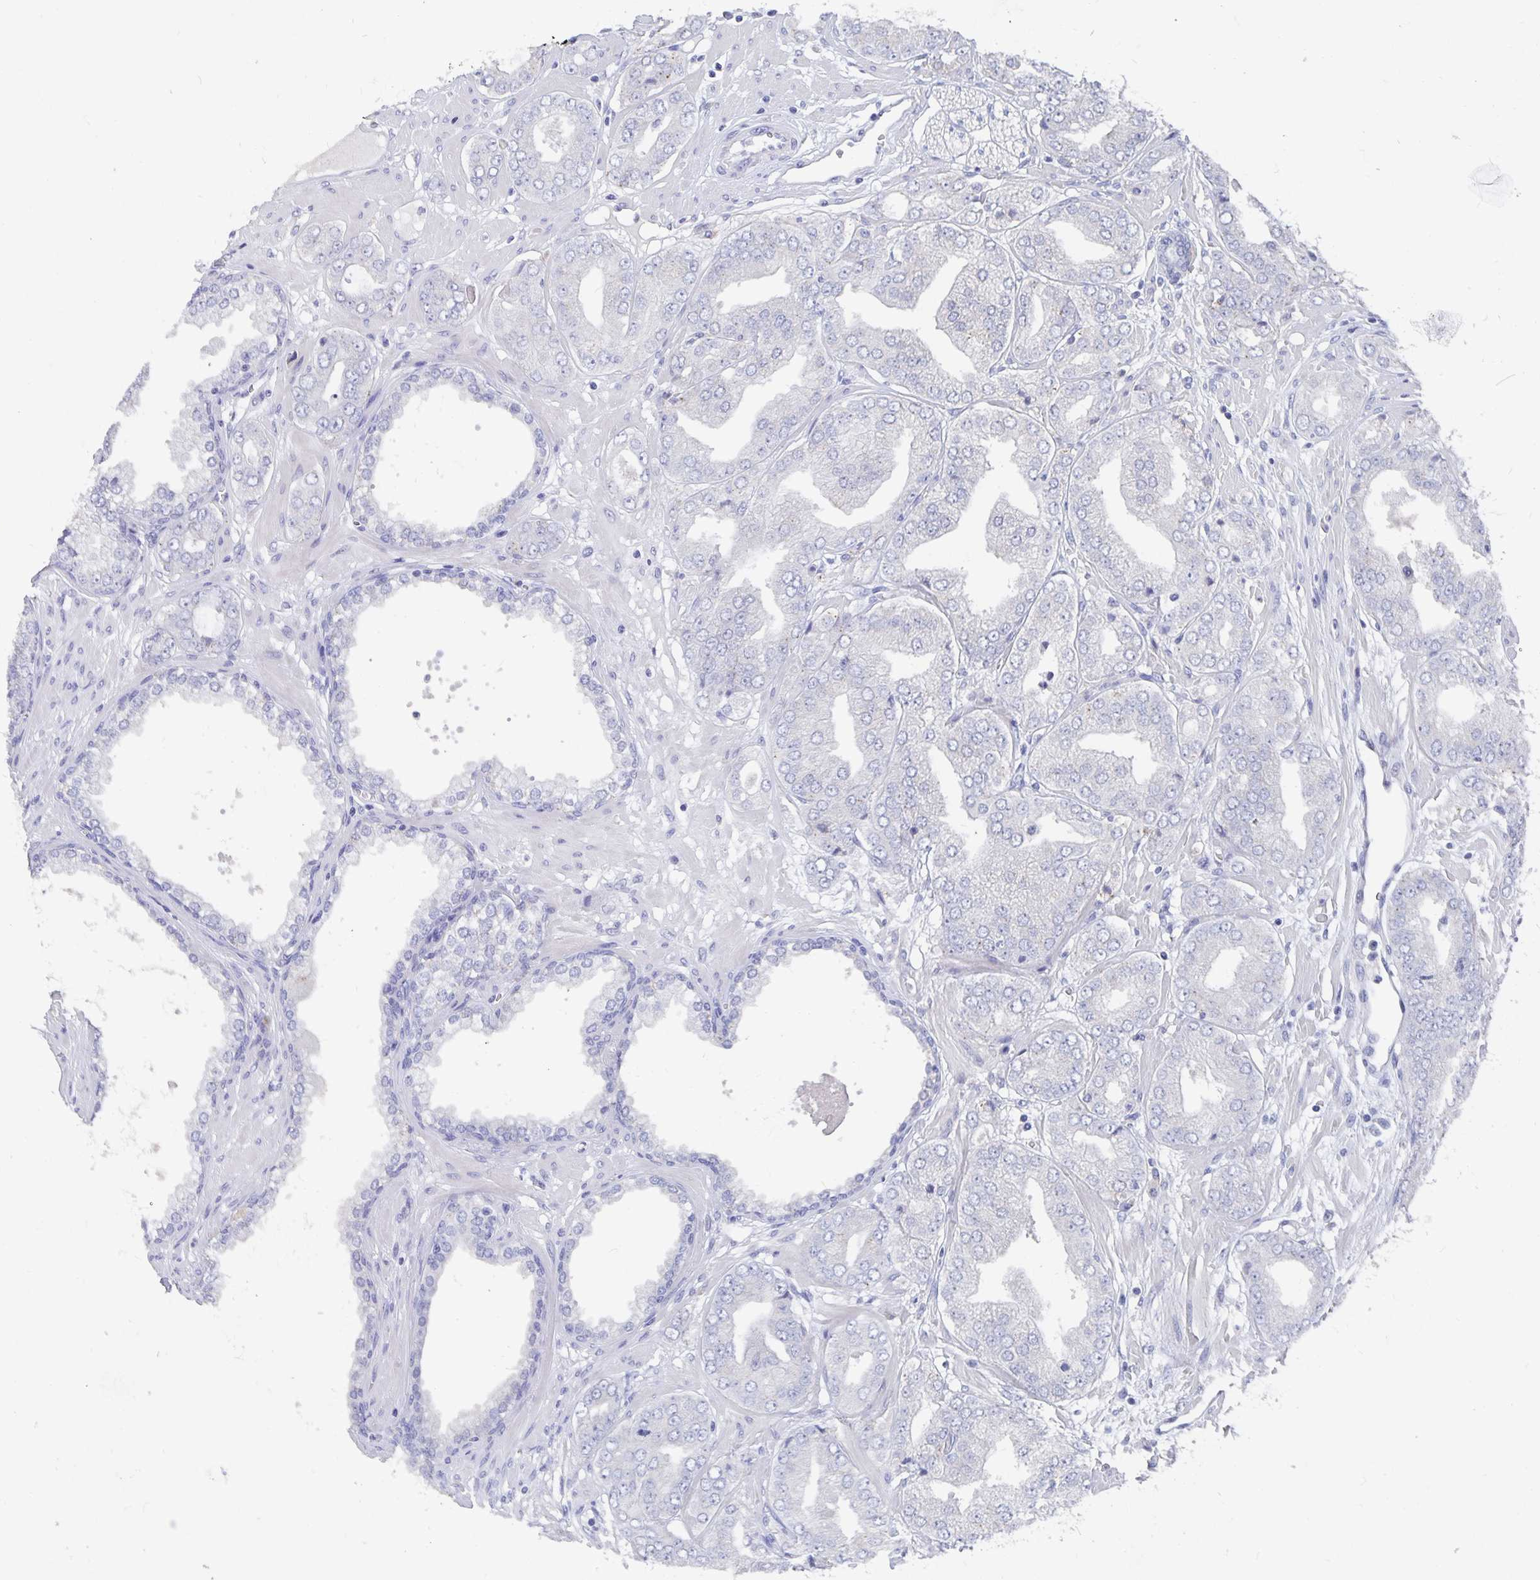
{"staining": {"intensity": "negative", "quantity": "none", "location": "none"}, "tissue": "prostate cancer", "cell_type": "Tumor cells", "image_type": "cancer", "snomed": [{"axis": "morphology", "description": "Adenocarcinoma, Low grade"}, {"axis": "topography", "description": "Prostate"}], "caption": "Prostate low-grade adenocarcinoma was stained to show a protein in brown. There is no significant expression in tumor cells.", "gene": "SMOC1", "patient": {"sex": "male", "age": 60}}